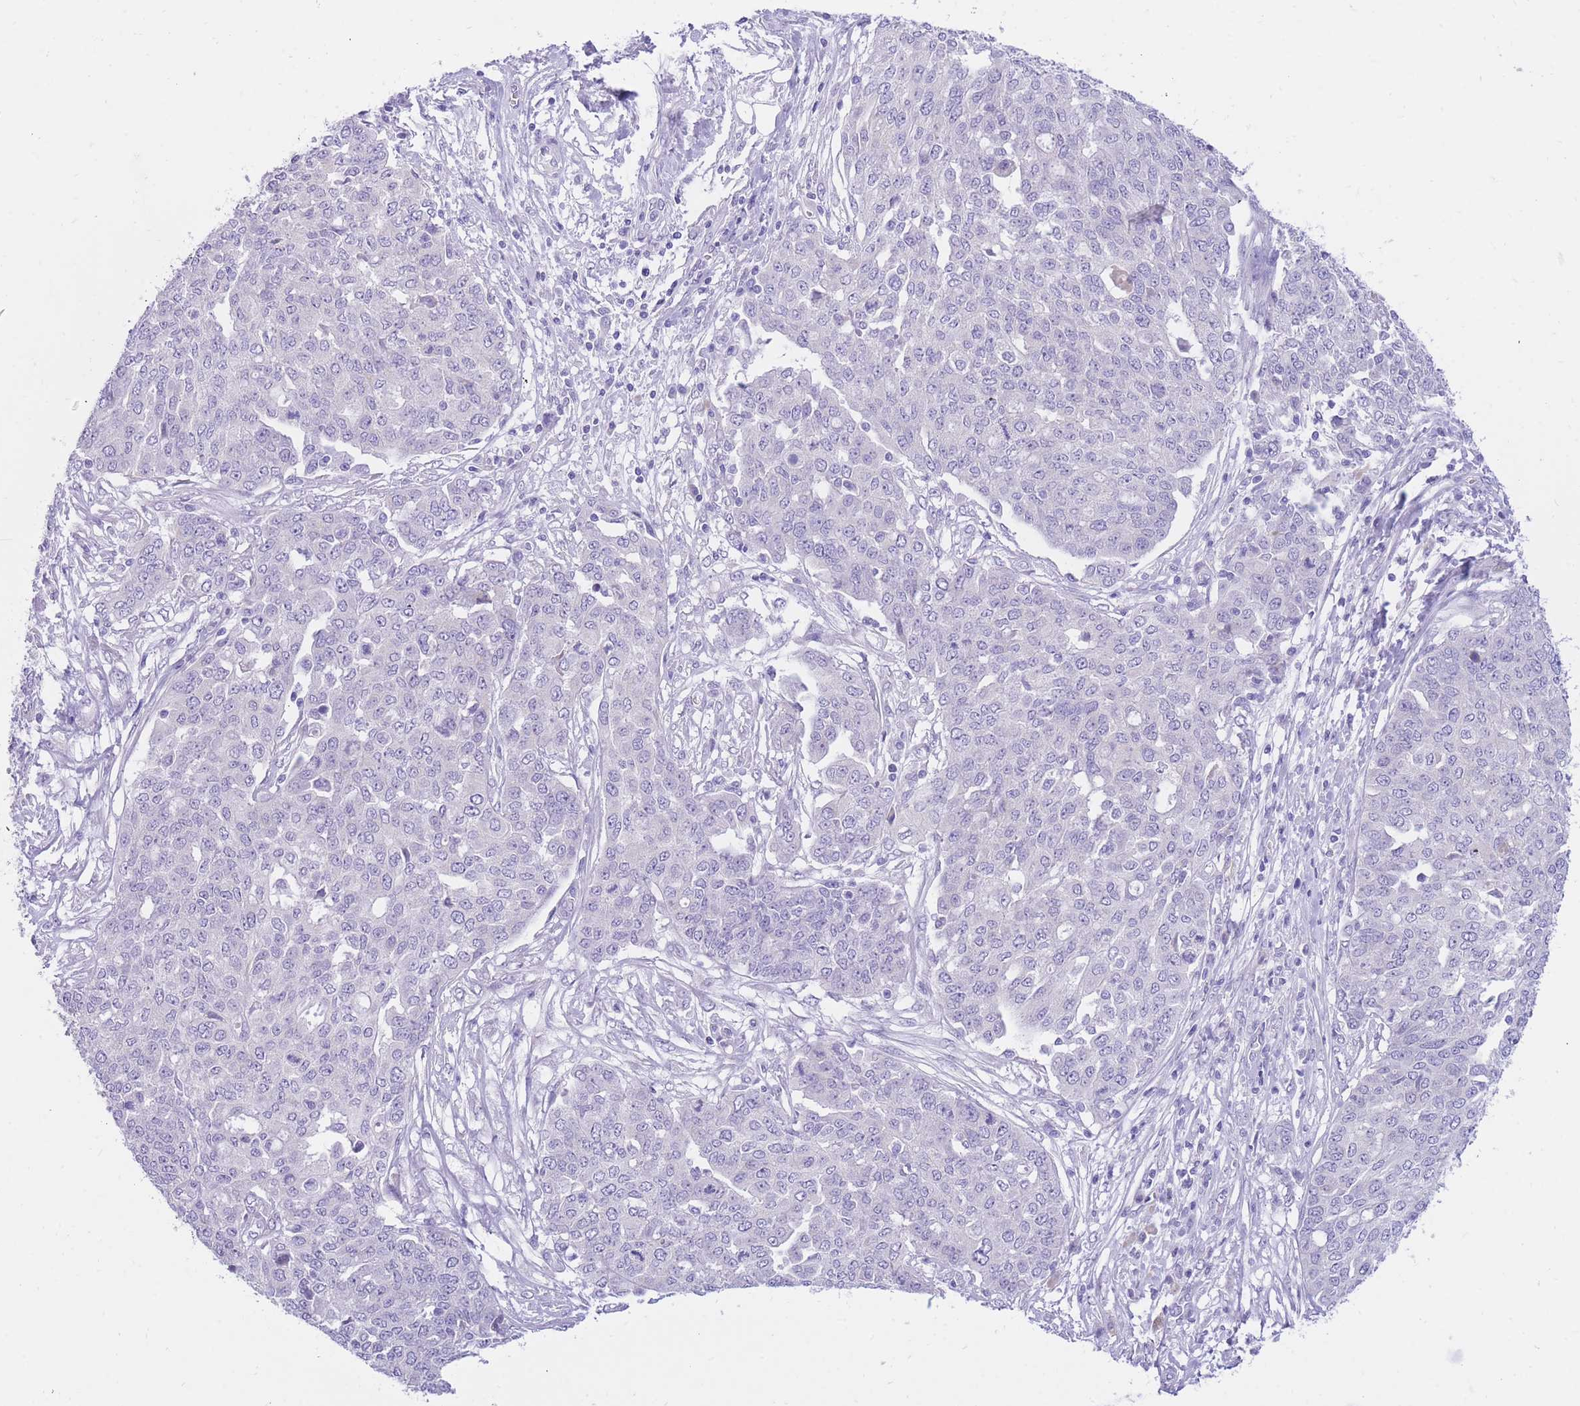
{"staining": {"intensity": "negative", "quantity": "none", "location": "none"}, "tissue": "ovarian cancer", "cell_type": "Tumor cells", "image_type": "cancer", "snomed": [{"axis": "morphology", "description": "Cystadenocarcinoma, serous, NOS"}, {"axis": "topography", "description": "Soft tissue"}, {"axis": "topography", "description": "Ovary"}], "caption": "Immunohistochemical staining of human ovarian cancer reveals no significant expression in tumor cells.", "gene": "SSUH2", "patient": {"sex": "female", "age": 57}}